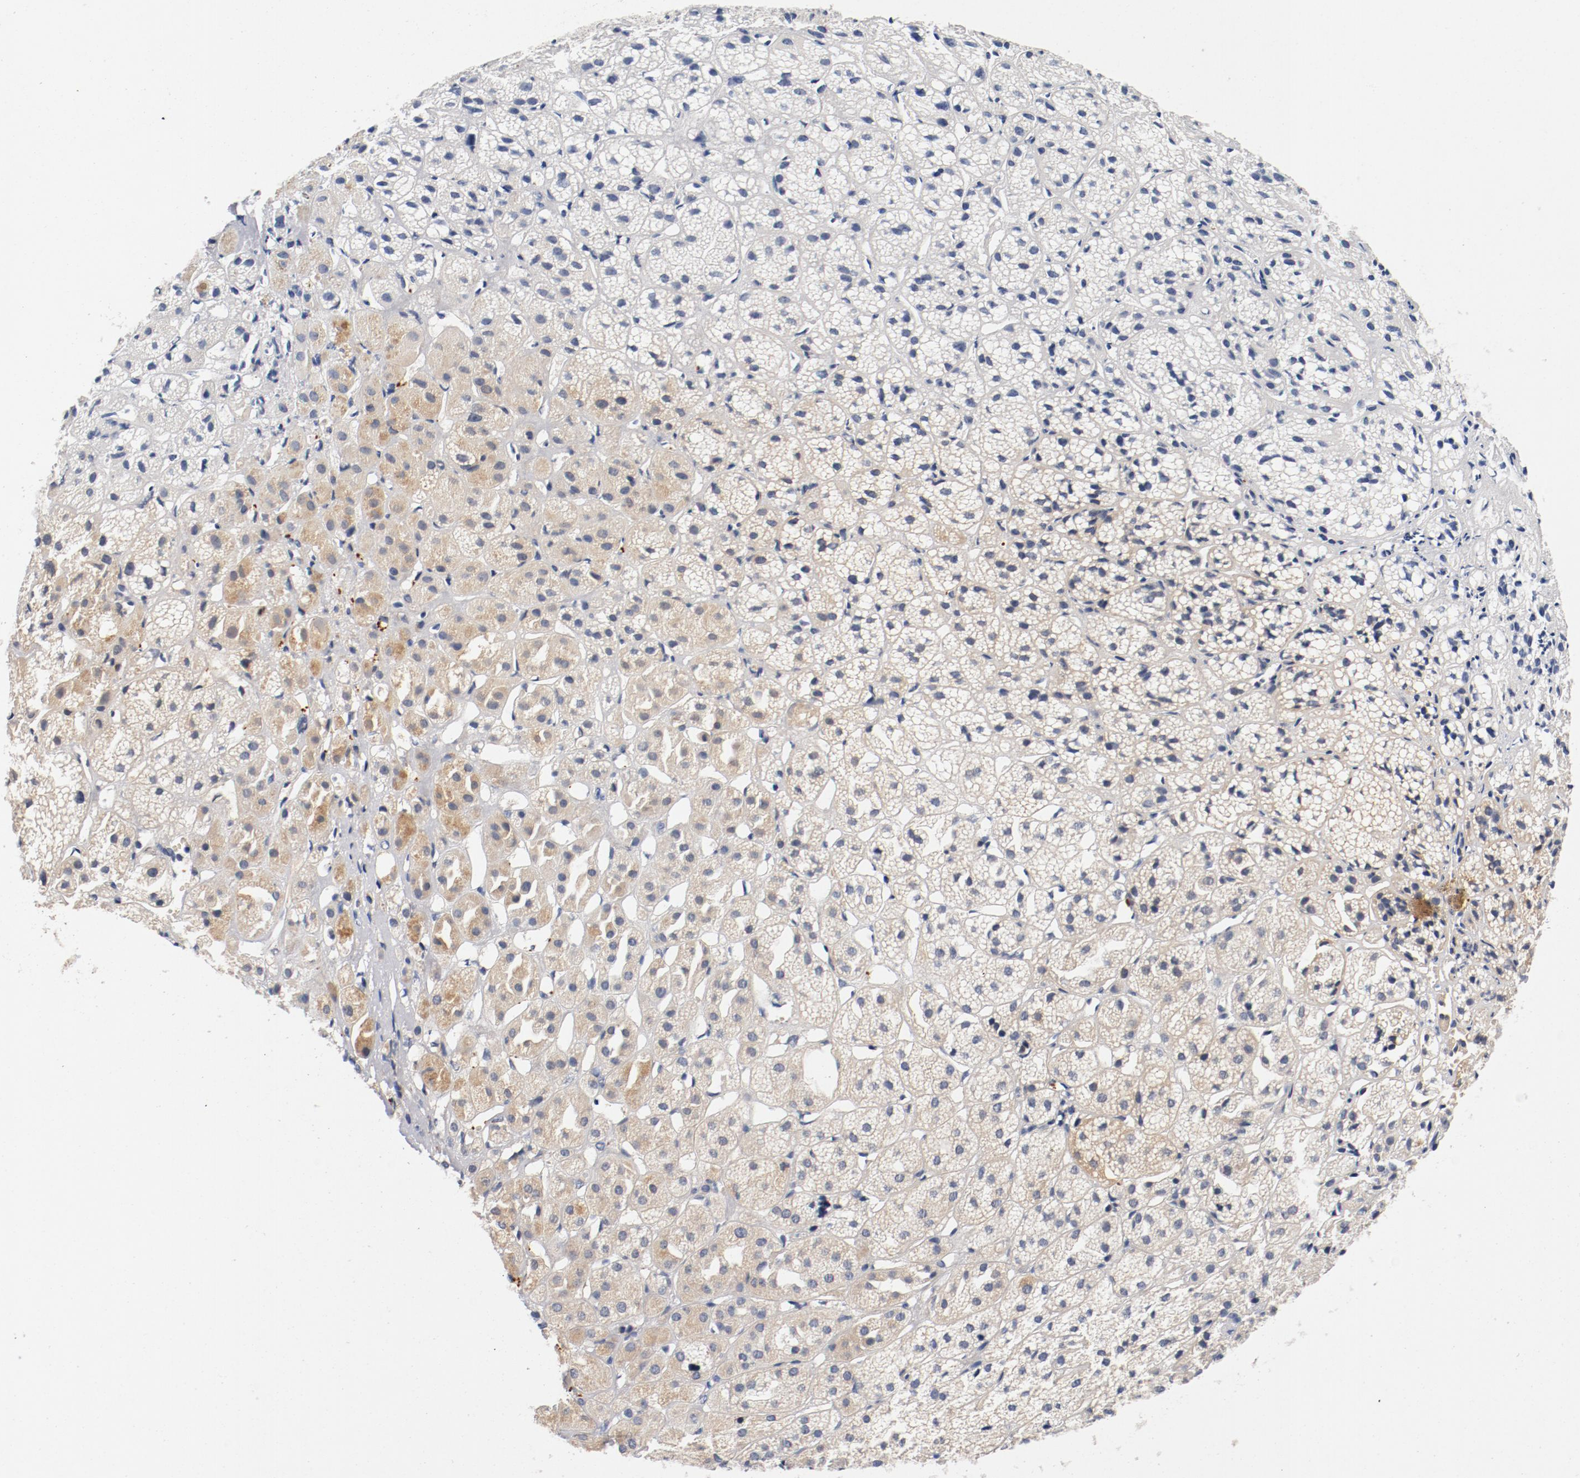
{"staining": {"intensity": "weak", "quantity": "25%-75%", "location": "cytoplasmic/membranous"}, "tissue": "adrenal gland", "cell_type": "Glandular cells", "image_type": "normal", "snomed": [{"axis": "morphology", "description": "Normal tissue, NOS"}, {"axis": "topography", "description": "Adrenal gland"}], "caption": "A brown stain highlights weak cytoplasmic/membranous expression of a protein in glandular cells of unremarkable human adrenal gland. (brown staining indicates protein expression, while blue staining denotes nuclei).", "gene": "PIM1", "patient": {"sex": "female", "age": 71}}